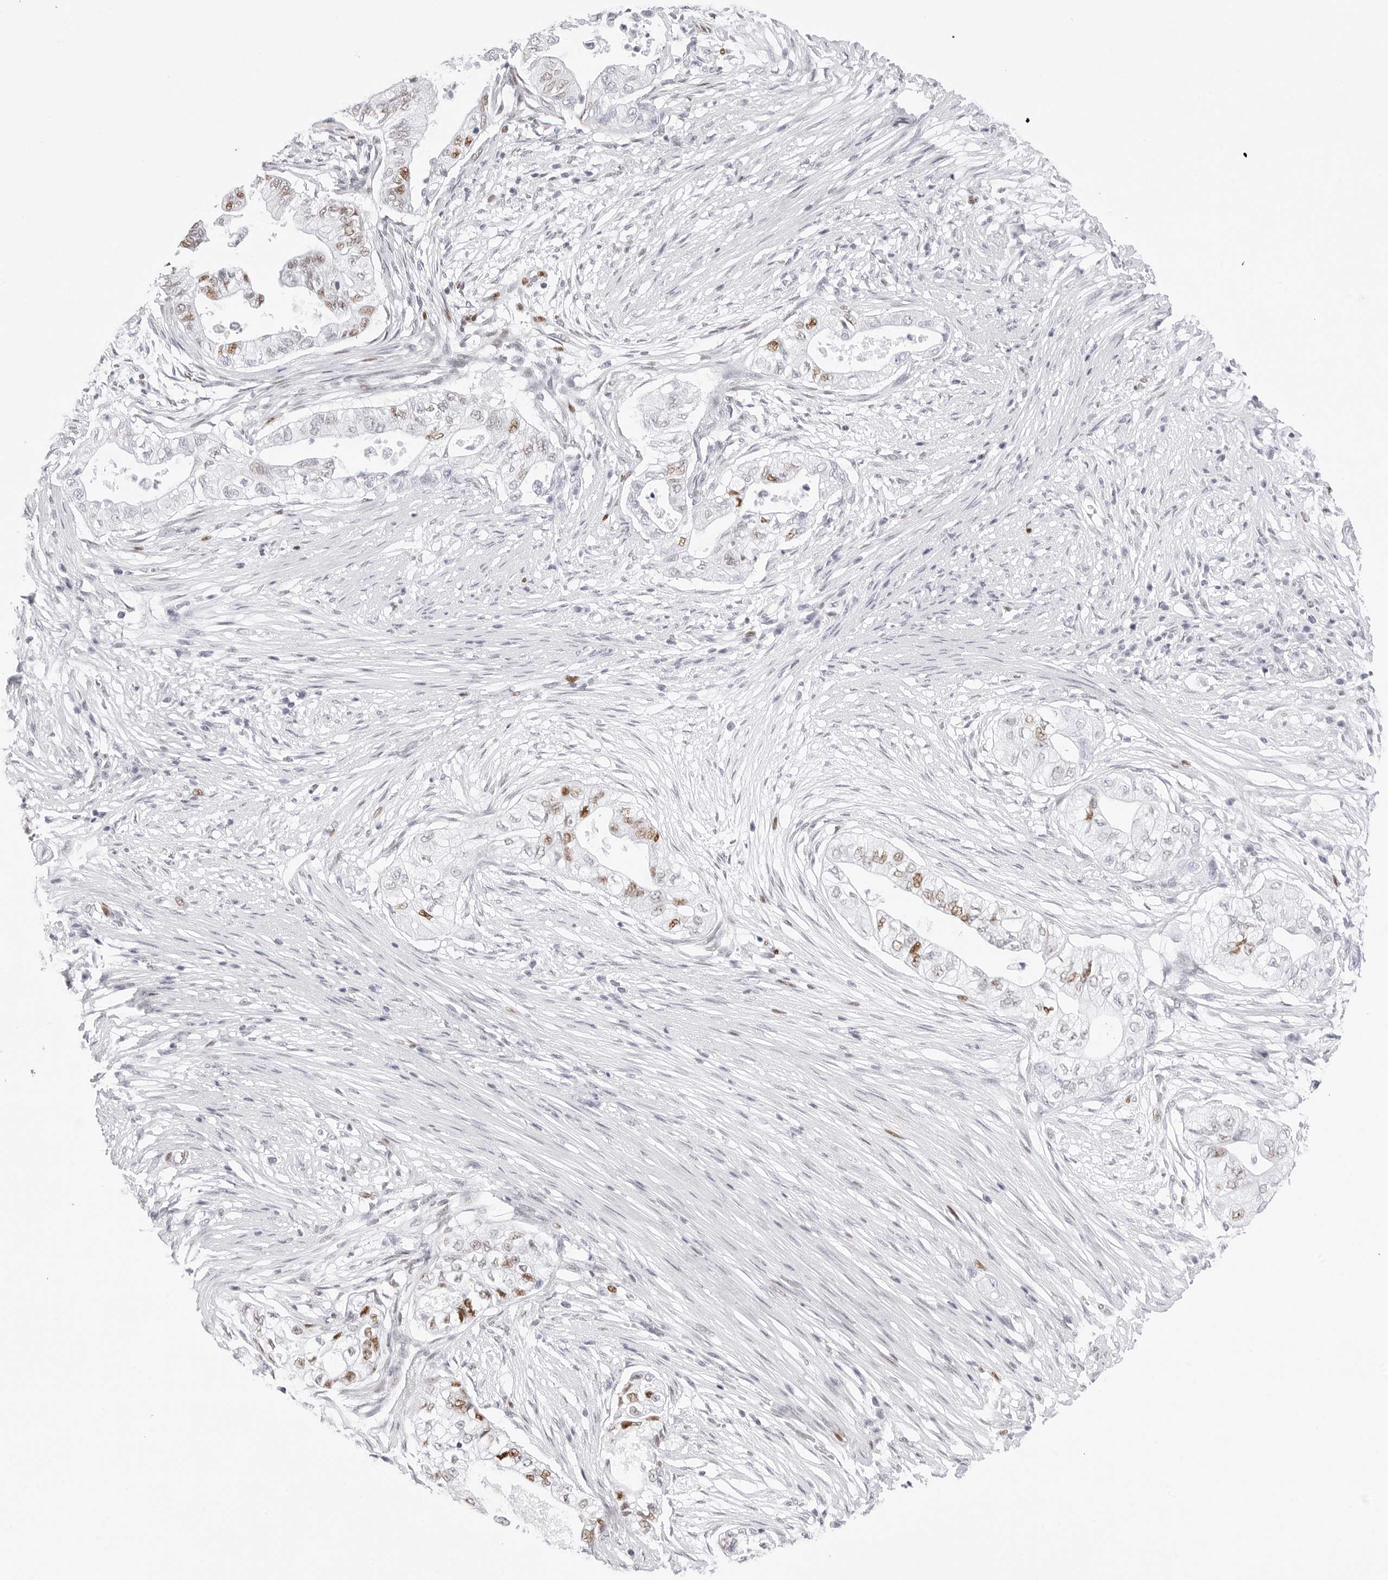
{"staining": {"intensity": "moderate", "quantity": "25%-75%", "location": "nuclear"}, "tissue": "pancreatic cancer", "cell_type": "Tumor cells", "image_type": "cancer", "snomed": [{"axis": "morphology", "description": "Adenocarcinoma, NOS"}, {"axis": "topography", "description": "Pancreas"}], "caption": "Immunohistochemistry (IHC) image of neoplastic tissue: pancreatic cancer stained using immunohistochemistry shows medium levels of moderate protein expression localized specifically in the nuclear of tumor cells, appearing as a nuclear brown color.", "gene": "NASP", "patient": {"sex": "male", "age": 72}}